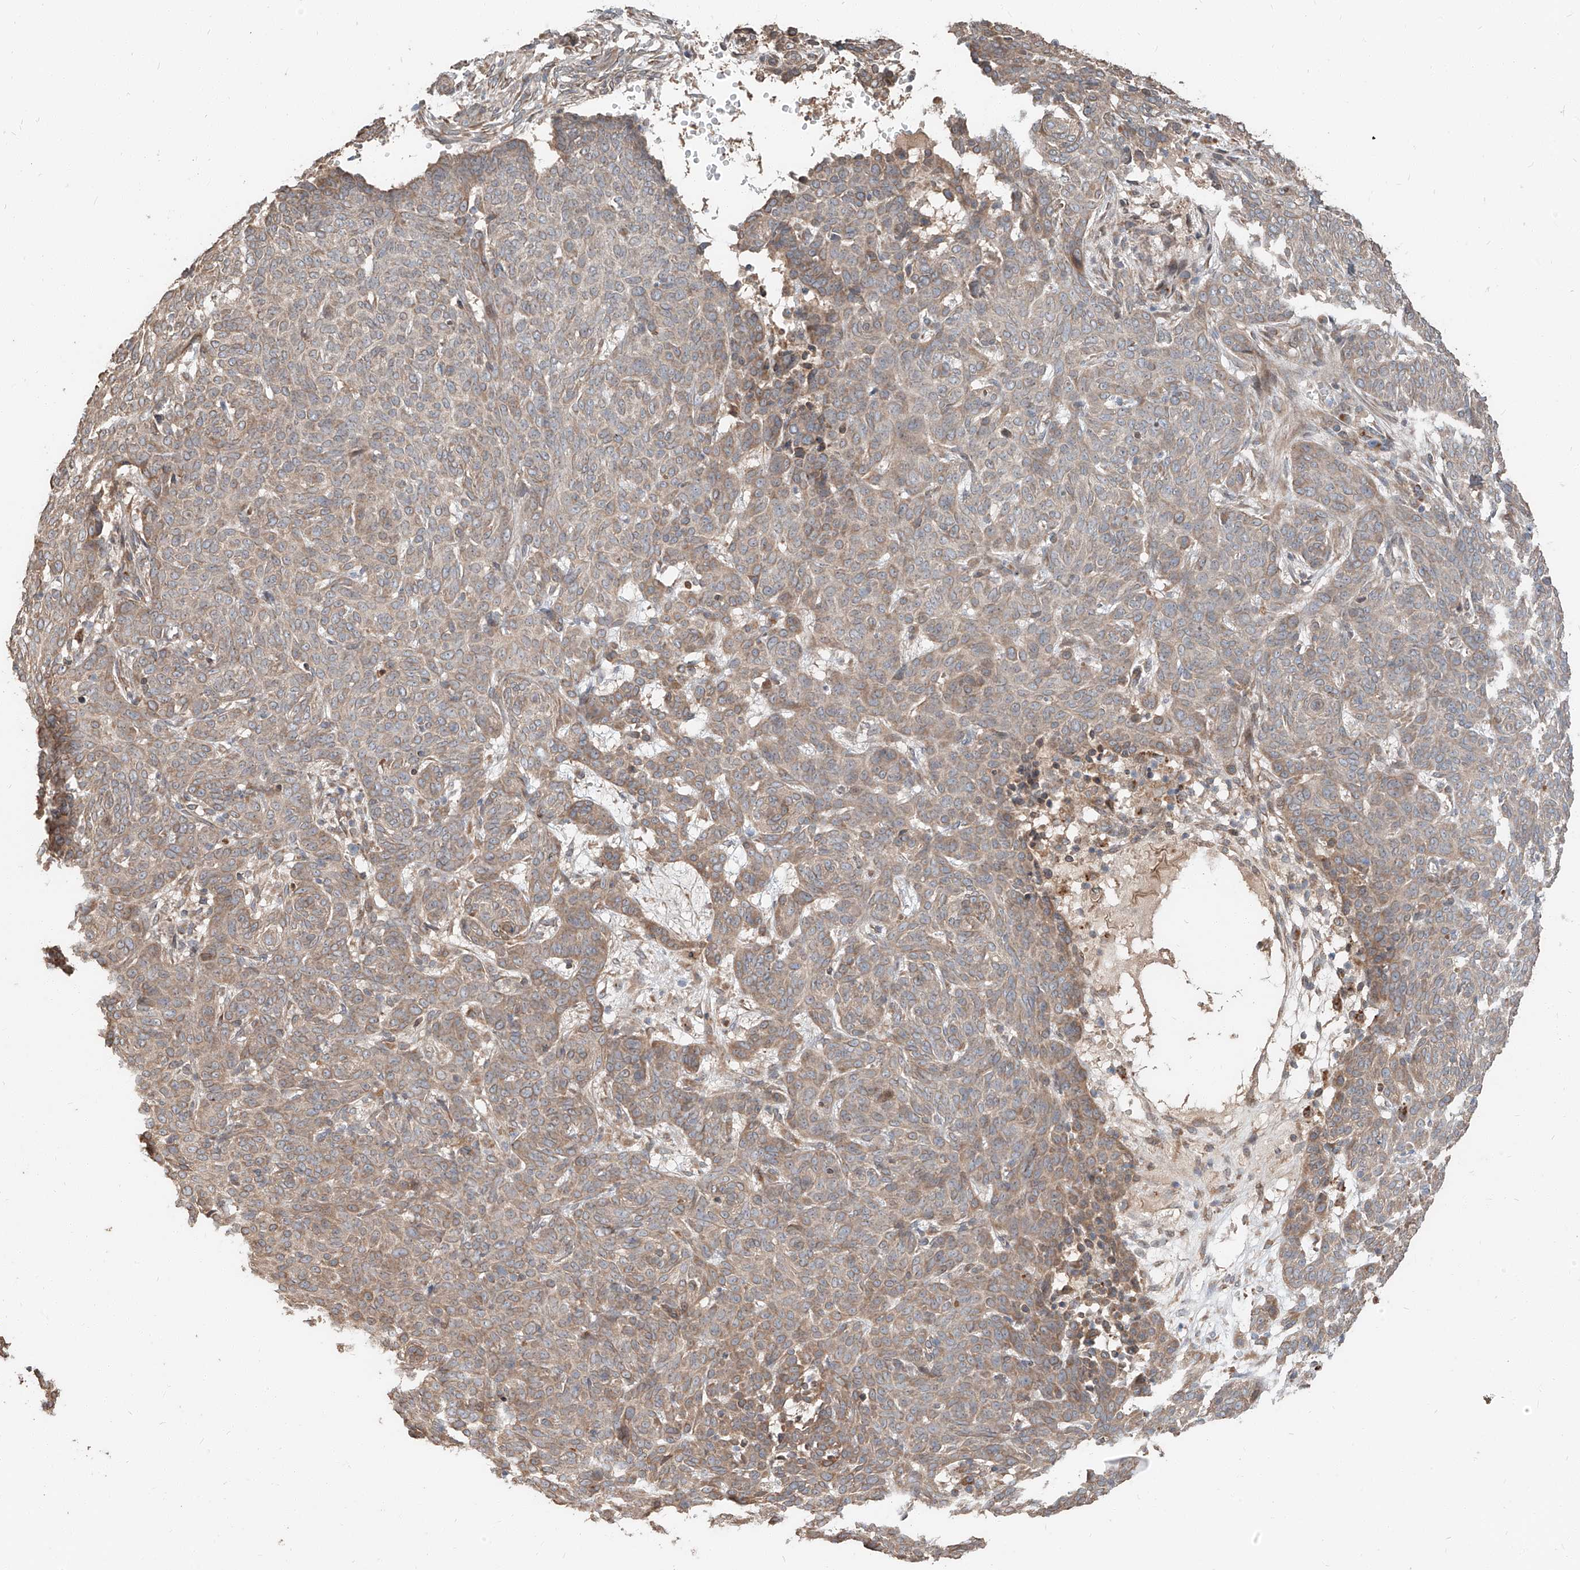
{"staining": {"intensity": "weak", "quantity": "25%-75%", "location": "cytoplasmic/membranous"}, "tissue": "skin cancer", "cell_type": "Tumor cells", "image_type": "cancer", "snomed": [{"axis": "morphology", "description": "Basal cell carcinoma"}, {"axis": "topography", "description": "Skin"}], "caption": "Protein analysis of skin cancer (basal cell carcinoma) tissue displays weak cytoplasmic/membranous staining in about 25%-75% of tumor cells.", "gene": "STX19", "patient": {"sex": "male", "age": 85}}